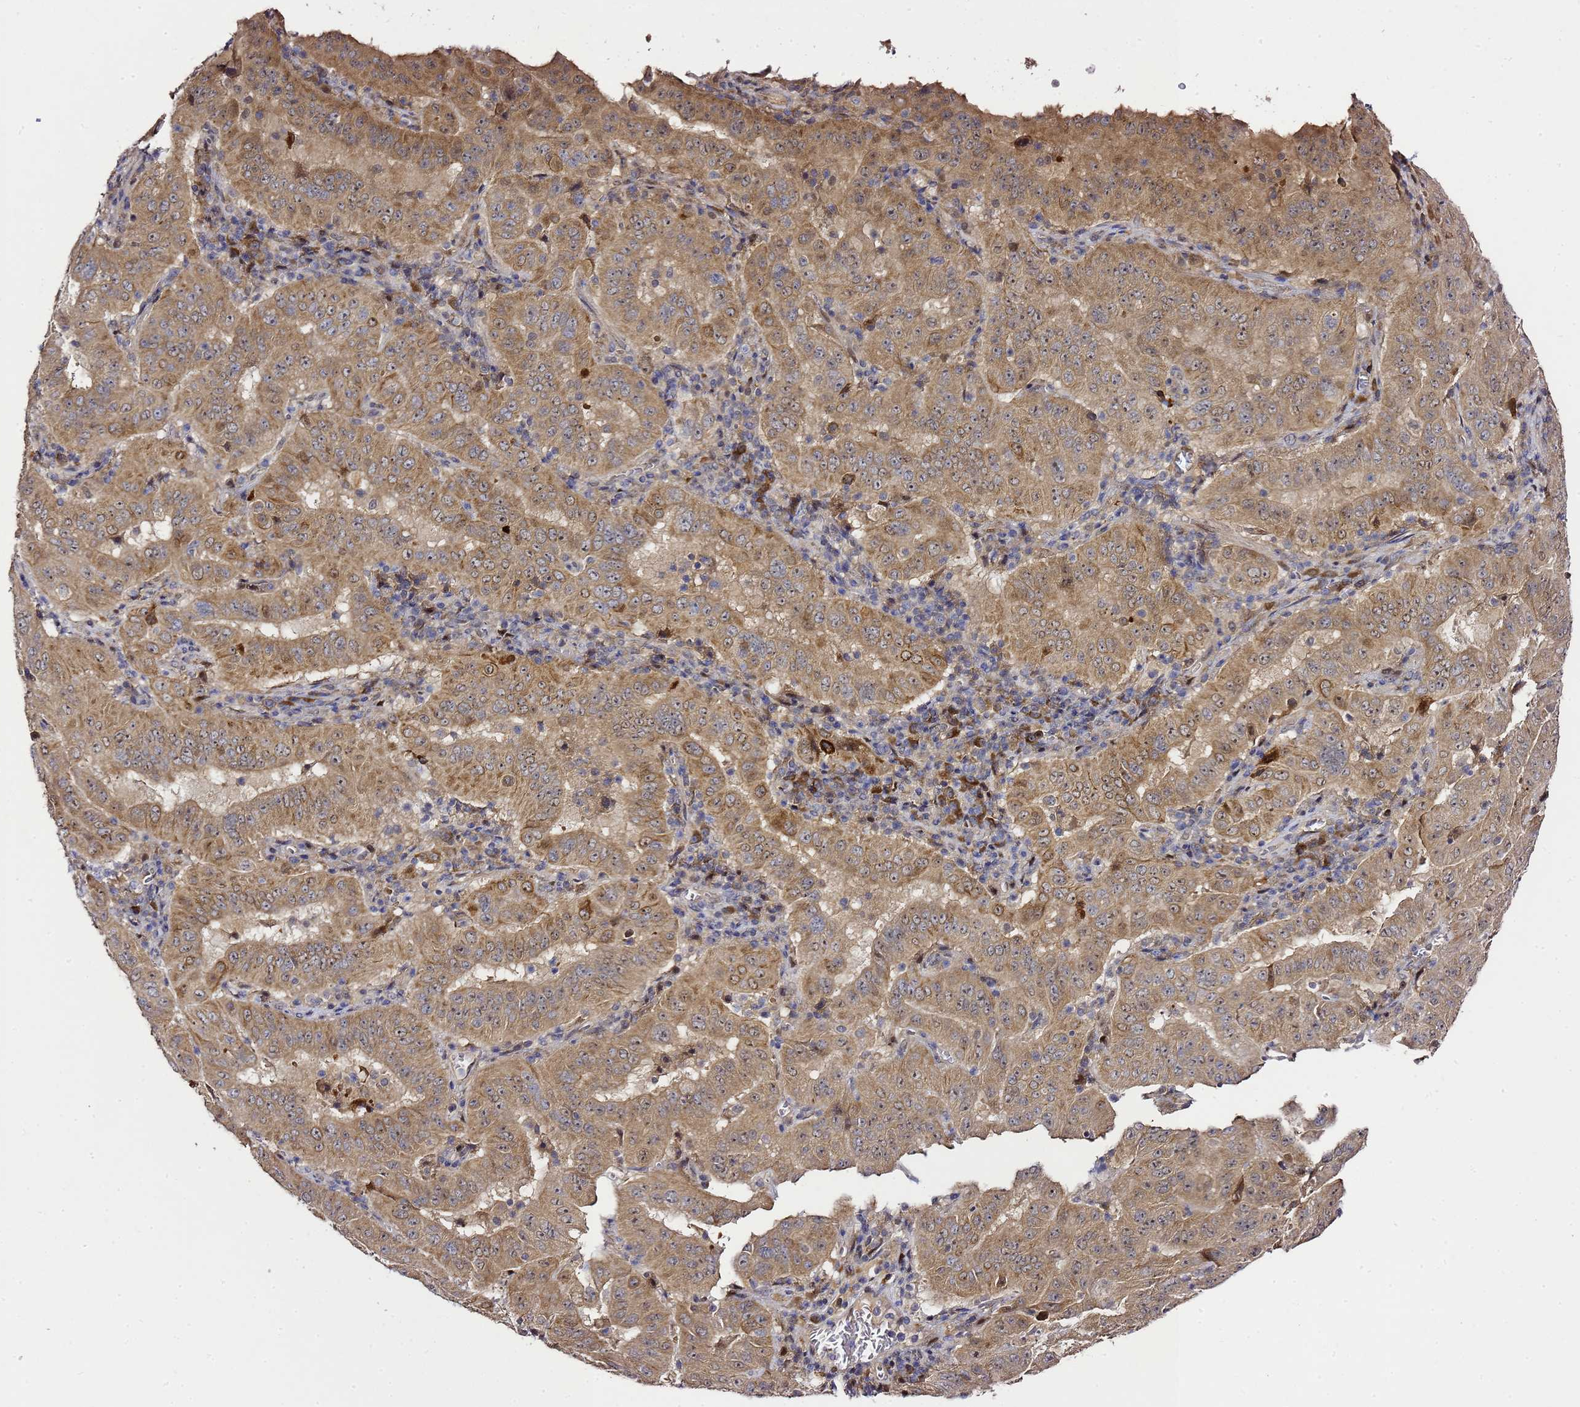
{"staining": {"intensity": "moderate", "quantity": ">75%", "location": "cytoplasmic/membranous"}, "tissue": "pancreatic cancer", "cell_type": "Tumor cells", "image_type": "cancer", "snomed": [{"axis": "morphology", "description": "Adenocarcinoma, NOS"}, {"axis": "topography", "description": "Pancreas"}], "caption": "Protein staining of pancreatic adenocarcinoma tissue displays moderate cytoplasmic/membranous staining in approximately >75% of tumor cells. The staining was performed using DAB (3,3'-diaminobenzidine), with brown indicating positive protein expression. Nuclei are stained blue with hematoxylin.", "gene": "ALG3", "patient": {"sex": "male", "age": 63}}